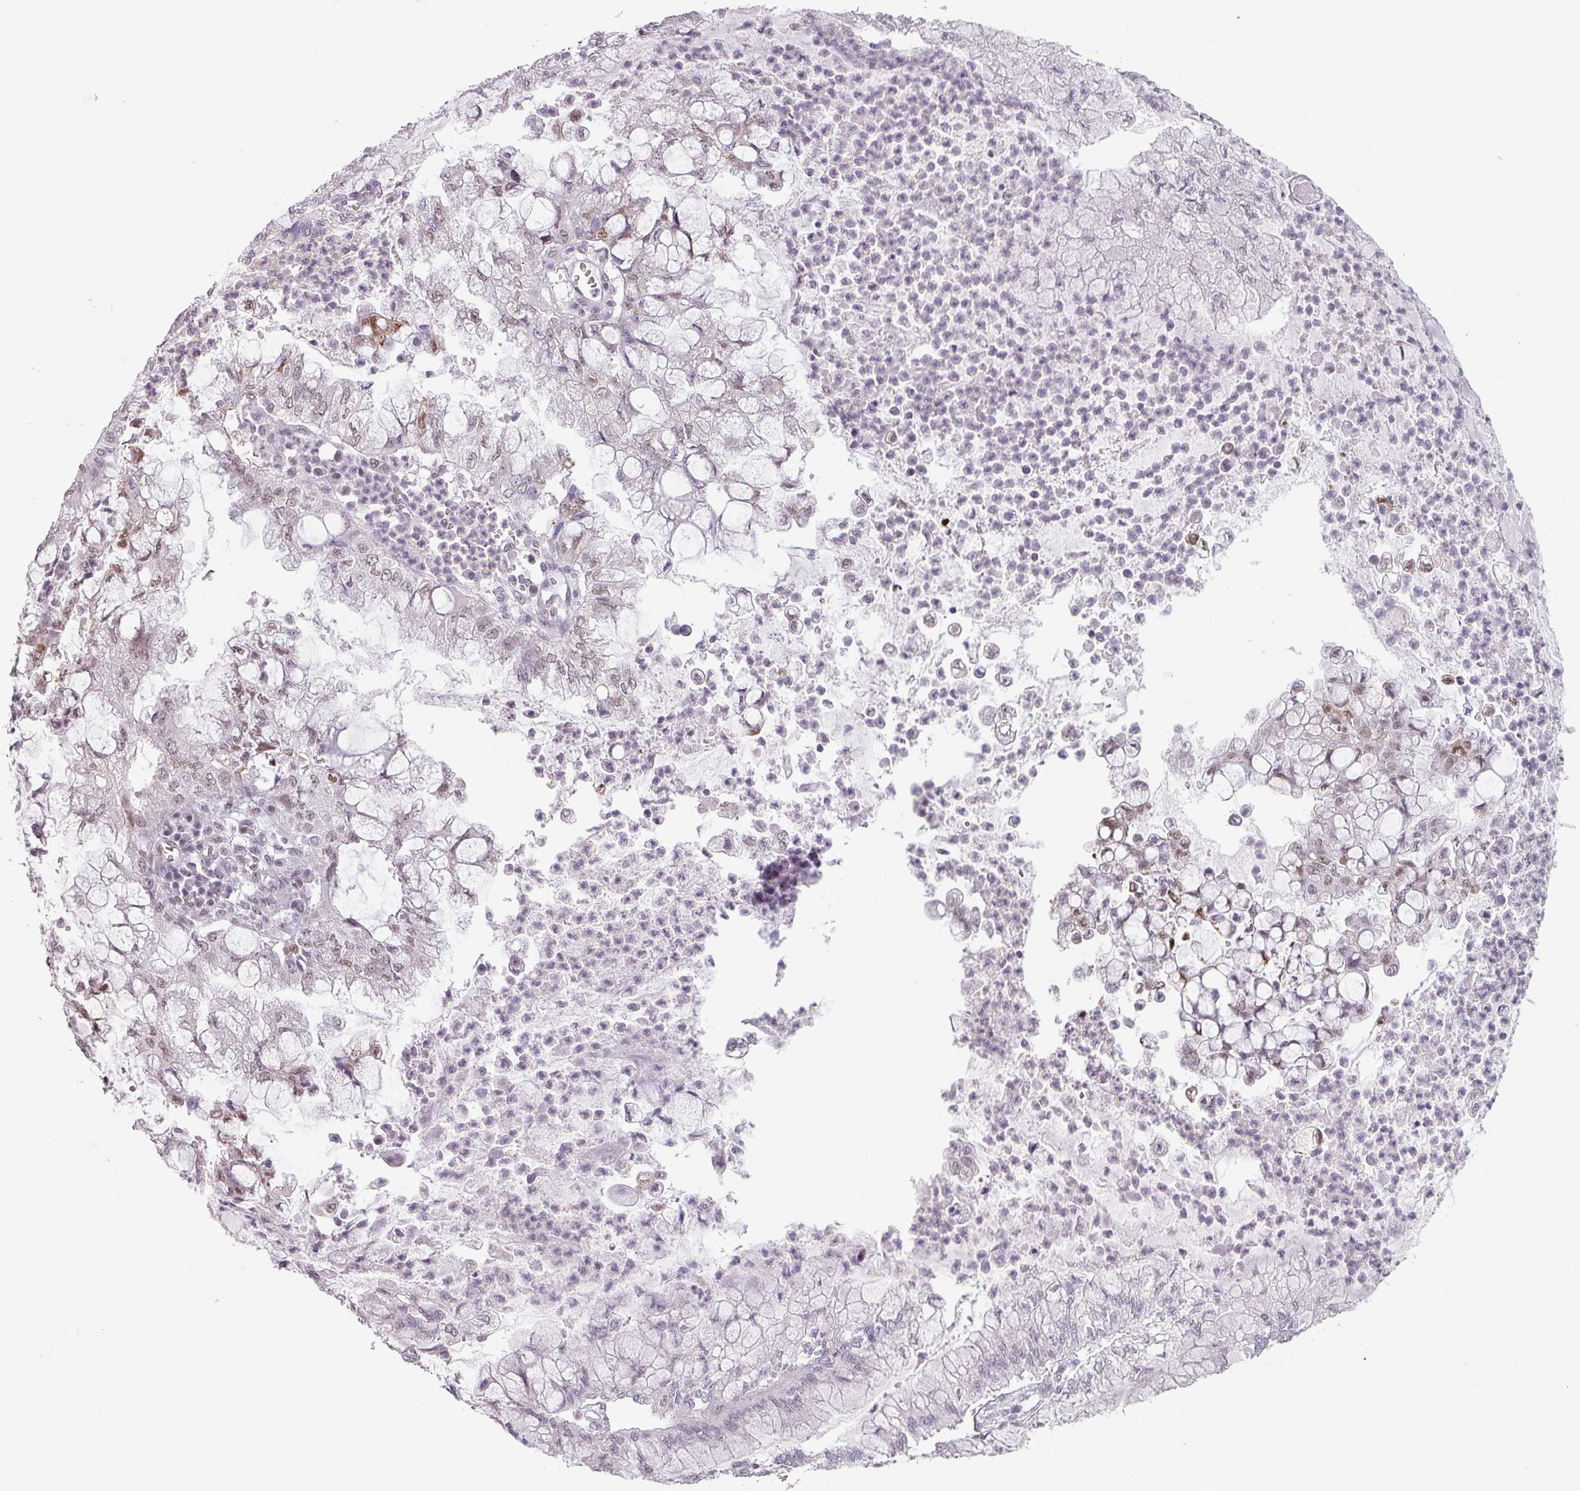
{"staining": {"intensity": "weak", "quantity": "<25%", "location": "nuclear"}, "tissue": "pancreatic cancer", "cell_type": "Tumor cells", "image_type": "cancer", "snomed": [{"axis": "morphology", "description": "Adenocarcinoma, NOS"}, {"axis": "topography", "description": "Pancreas"}], "caption": "This is a histopathology image of IHC staining of adenocarcinoma (pancreatic), which shows no positivity in tumor cells.", "gene": "SPRR1A", "patient": {"sex": "male", "age": 73}}